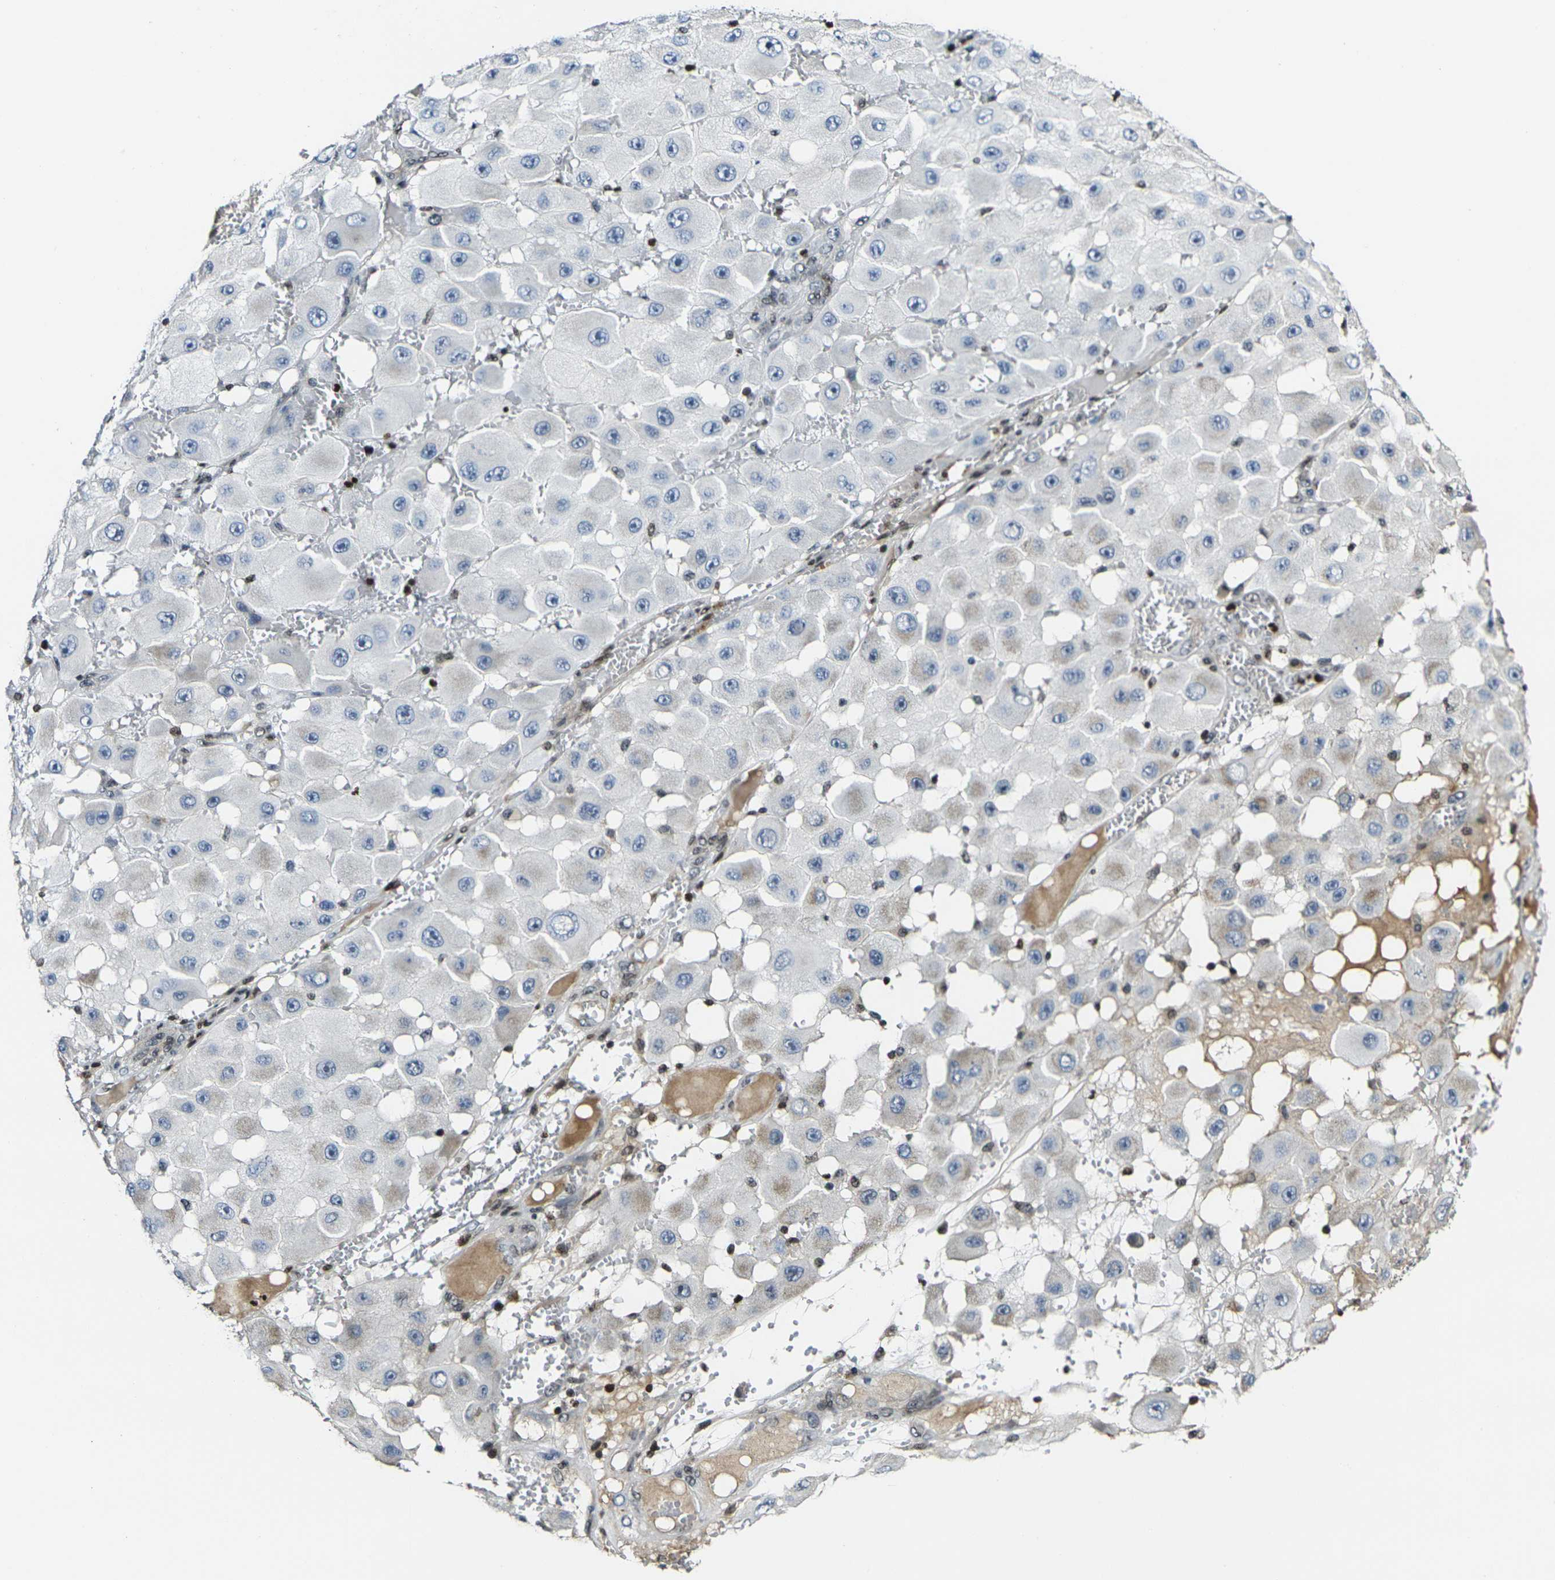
{"staining": {"intensity": "negative", "quantity": "none", "location": "none"}, "tissue": "melanoma", "cell_type": "Tumor cells", "image_type": "cancer", "snomed": [{"axis": "morphology", "description": "Malignant melanoma, NOS"}, {"axis": "topography", "description": "Skin"}], "caption": "There is no significant staining in tumor cells of melanoma. (DAB (3,3'-diaminobenzidine) immunohistochemistry (IHC) visualized using brightfield microscopy, high magnification).", "gene": "H1-10", "patient": {"sex": "female", "age": 81}}